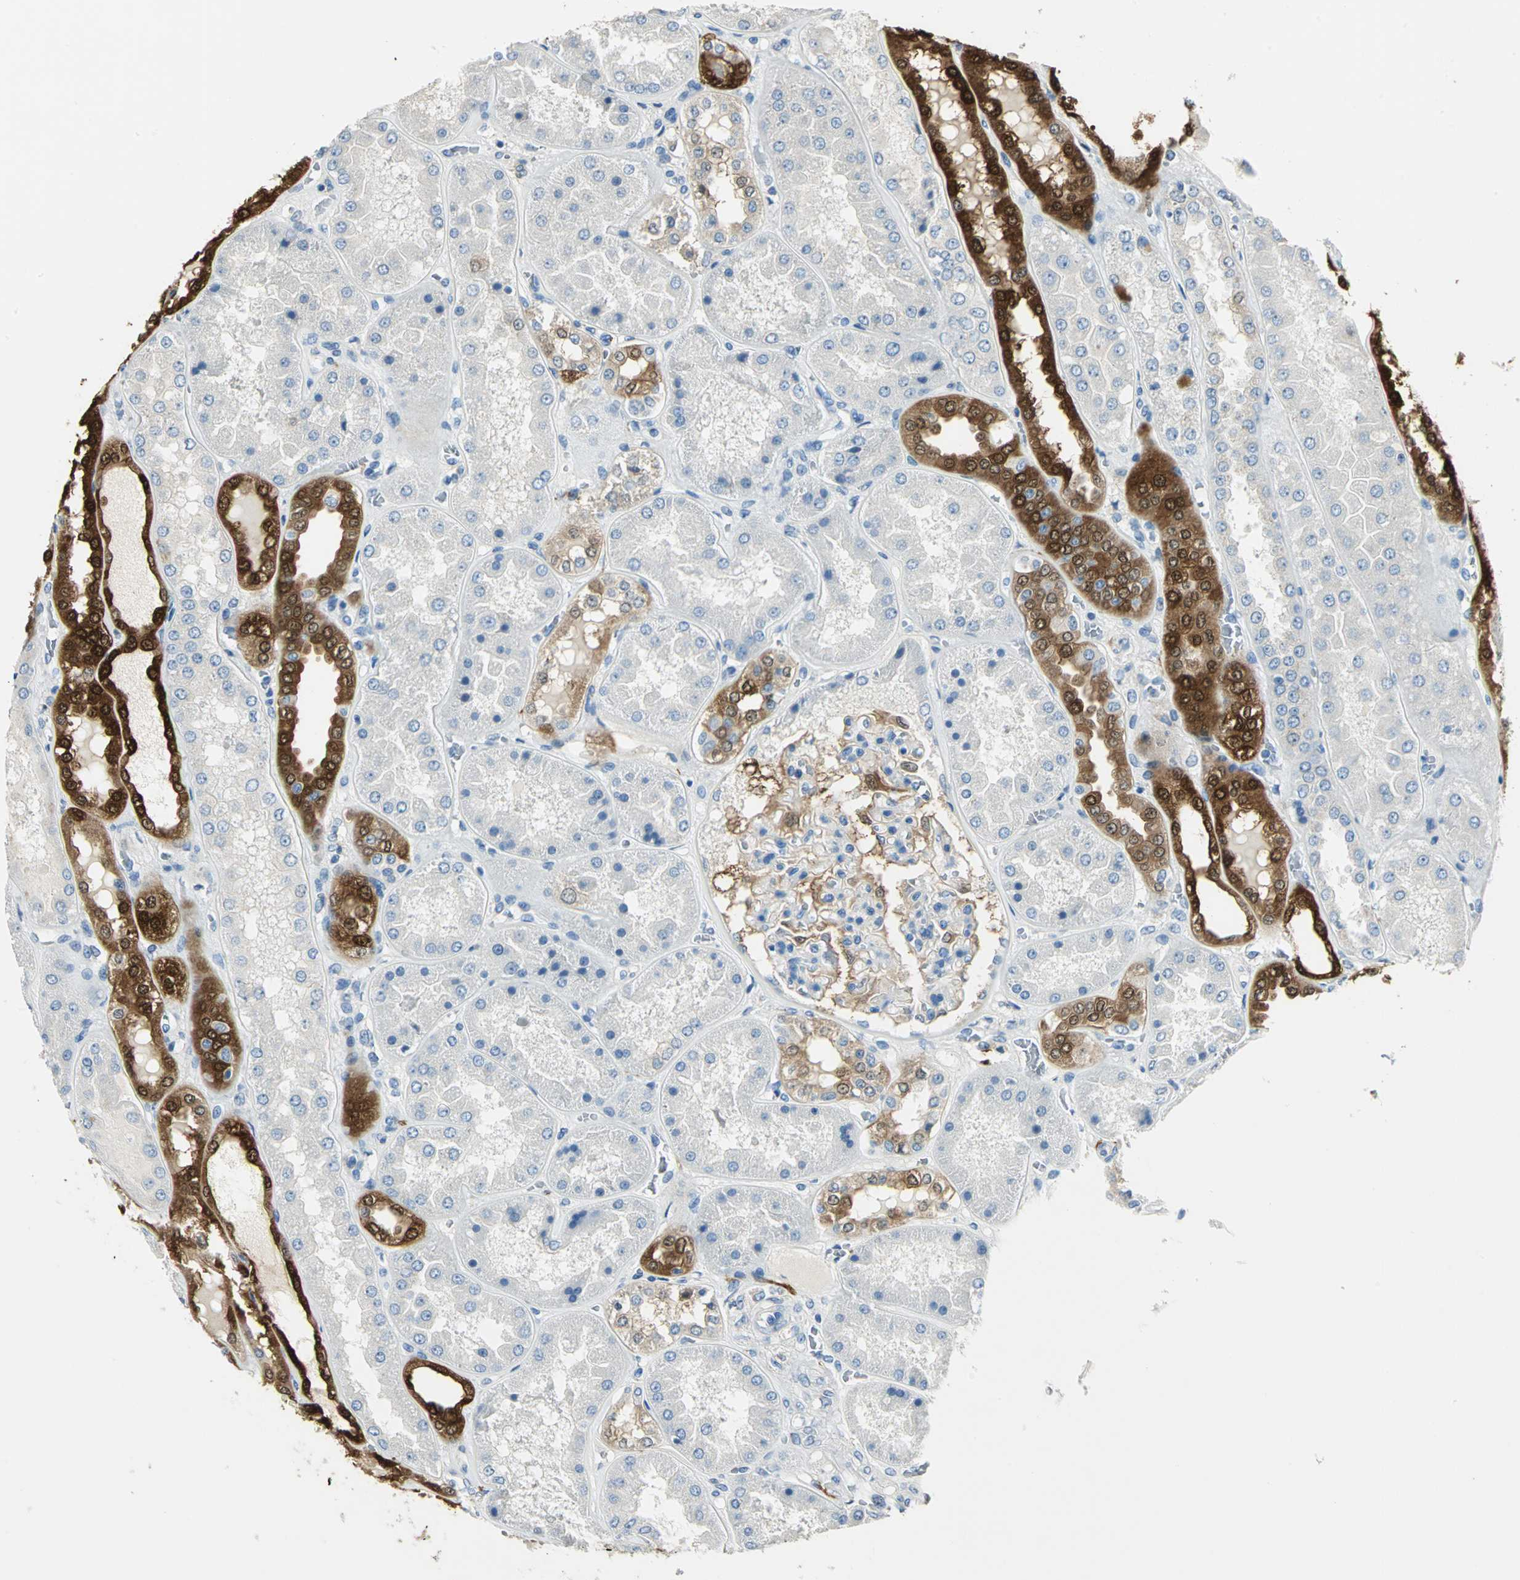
{"staining": {"intensity": "moderate", "quantity": "<25%", "location": "cytoplasmic/membranous"}, "tissue": "kidney", "cell_type": "Cells in glomeruli", "image_type": "normal", "snomed": [{"axis": "morphology", "description": "Normal tissue, NOS"}, {"axis": "topography", "description": "Kidney"}], "caption": "High-power microscopy captured an IHC photomicrograph of normal kidney, revealing moderate cytoplasmic/membranous expression in about <25% of cells in glomeruli. (Stains: DAB in brown, nuclei in blue, Microscopy: brightfield microscopy at high magnification).", "gene": "UCHL1", "patient": {"sex": "female", "age": 56}}